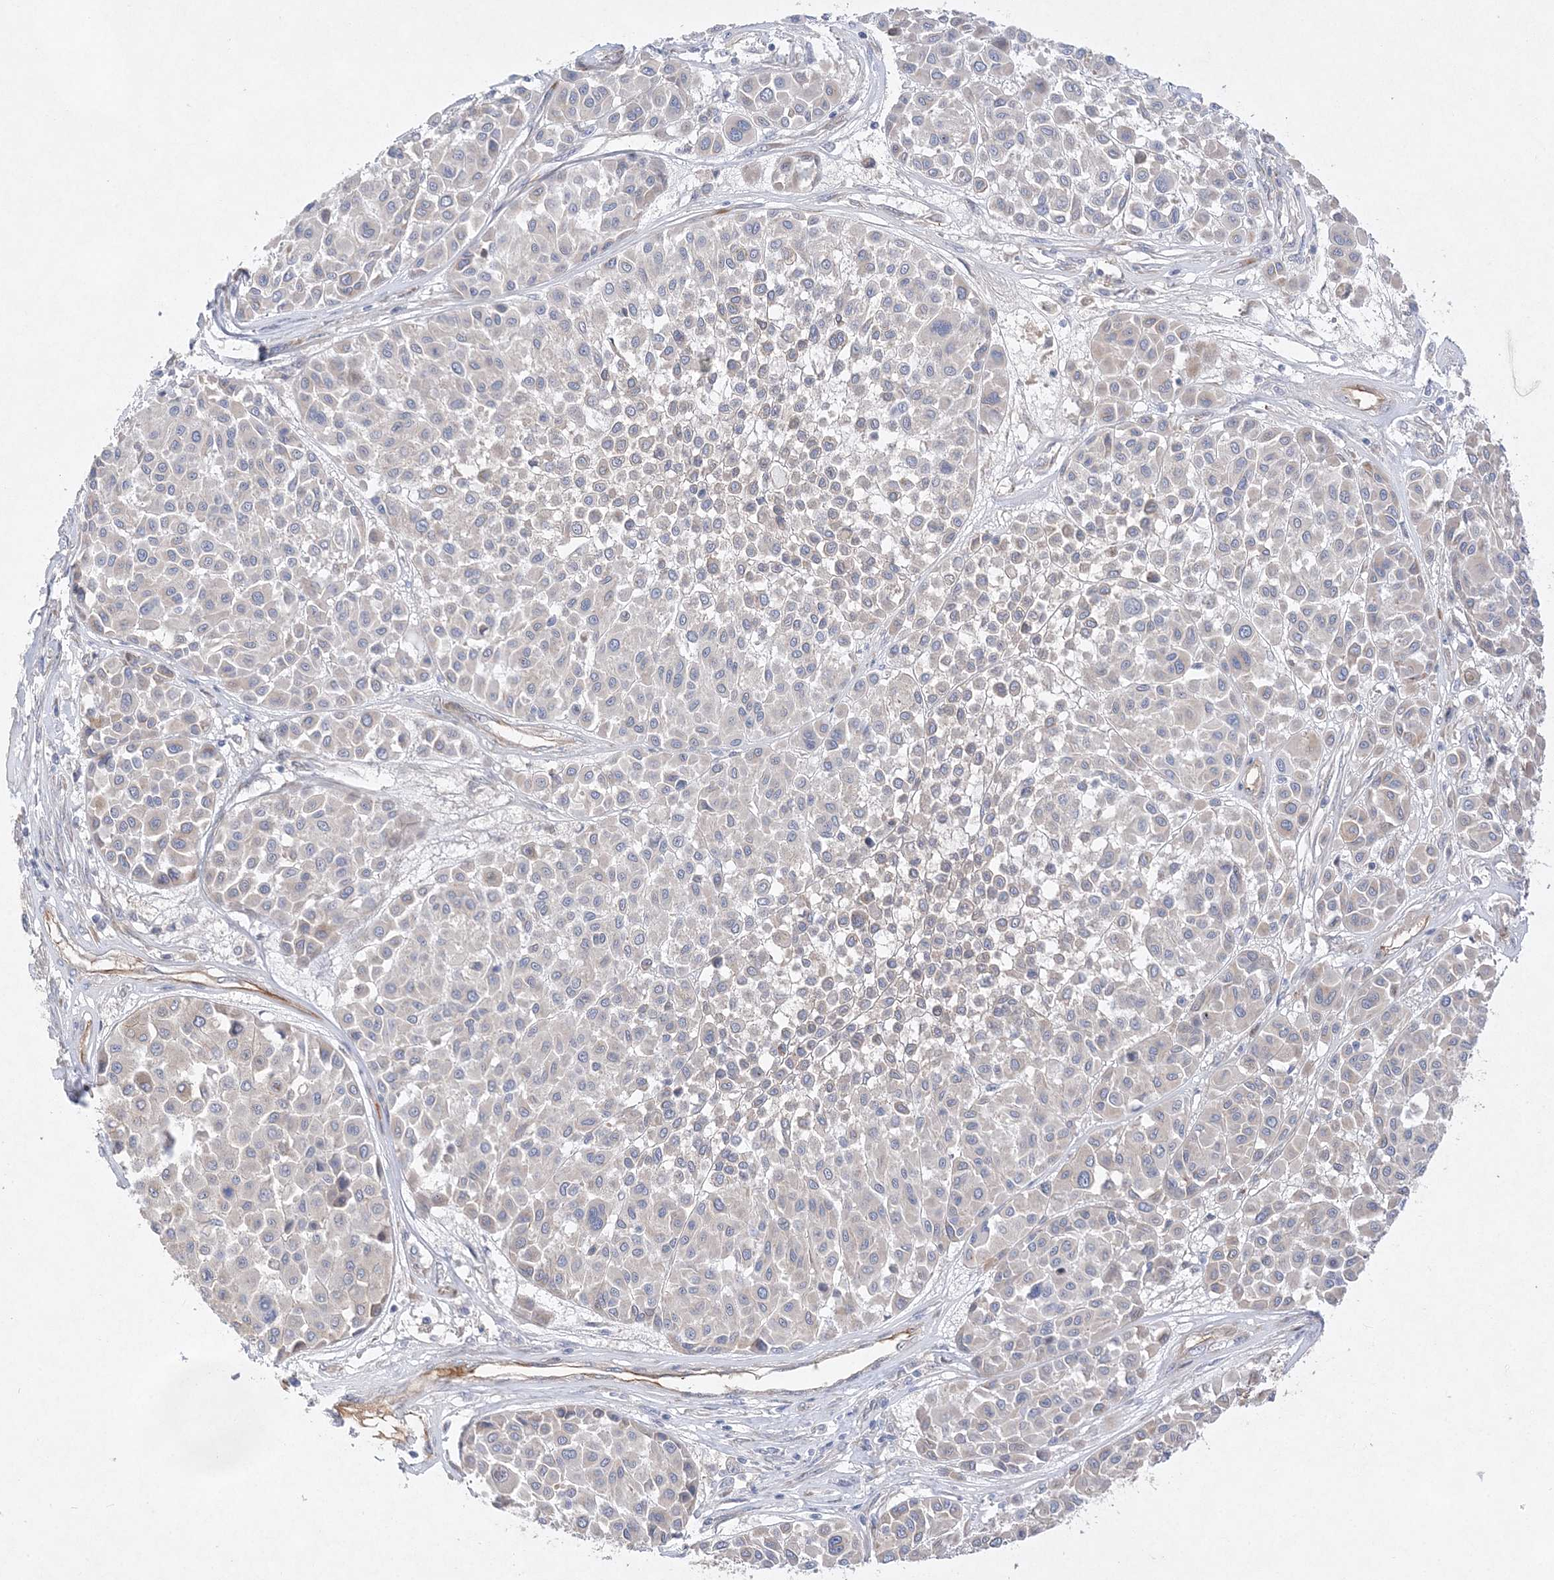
{"staining": {"intensity": "negative", "quantity": "none", "location": "none"}, "tissue": "melanoma", "cell_type": "Tumor cells", "image_type": "cancer", "snomed": [{"axis": "morphology", "description": "Malignant melanoma, Metastatic site"}, {"axis": "topography", "description": "Soft tissue"}], "caption": "A histopathology image of melanoma stained for a protein shows no brown staining in tumor cells. (Immunohistochemistry, brightfield microscopy, high magnification).", "gene": "TMEM132B", "patient": {"sex": "male", "age": 41}}